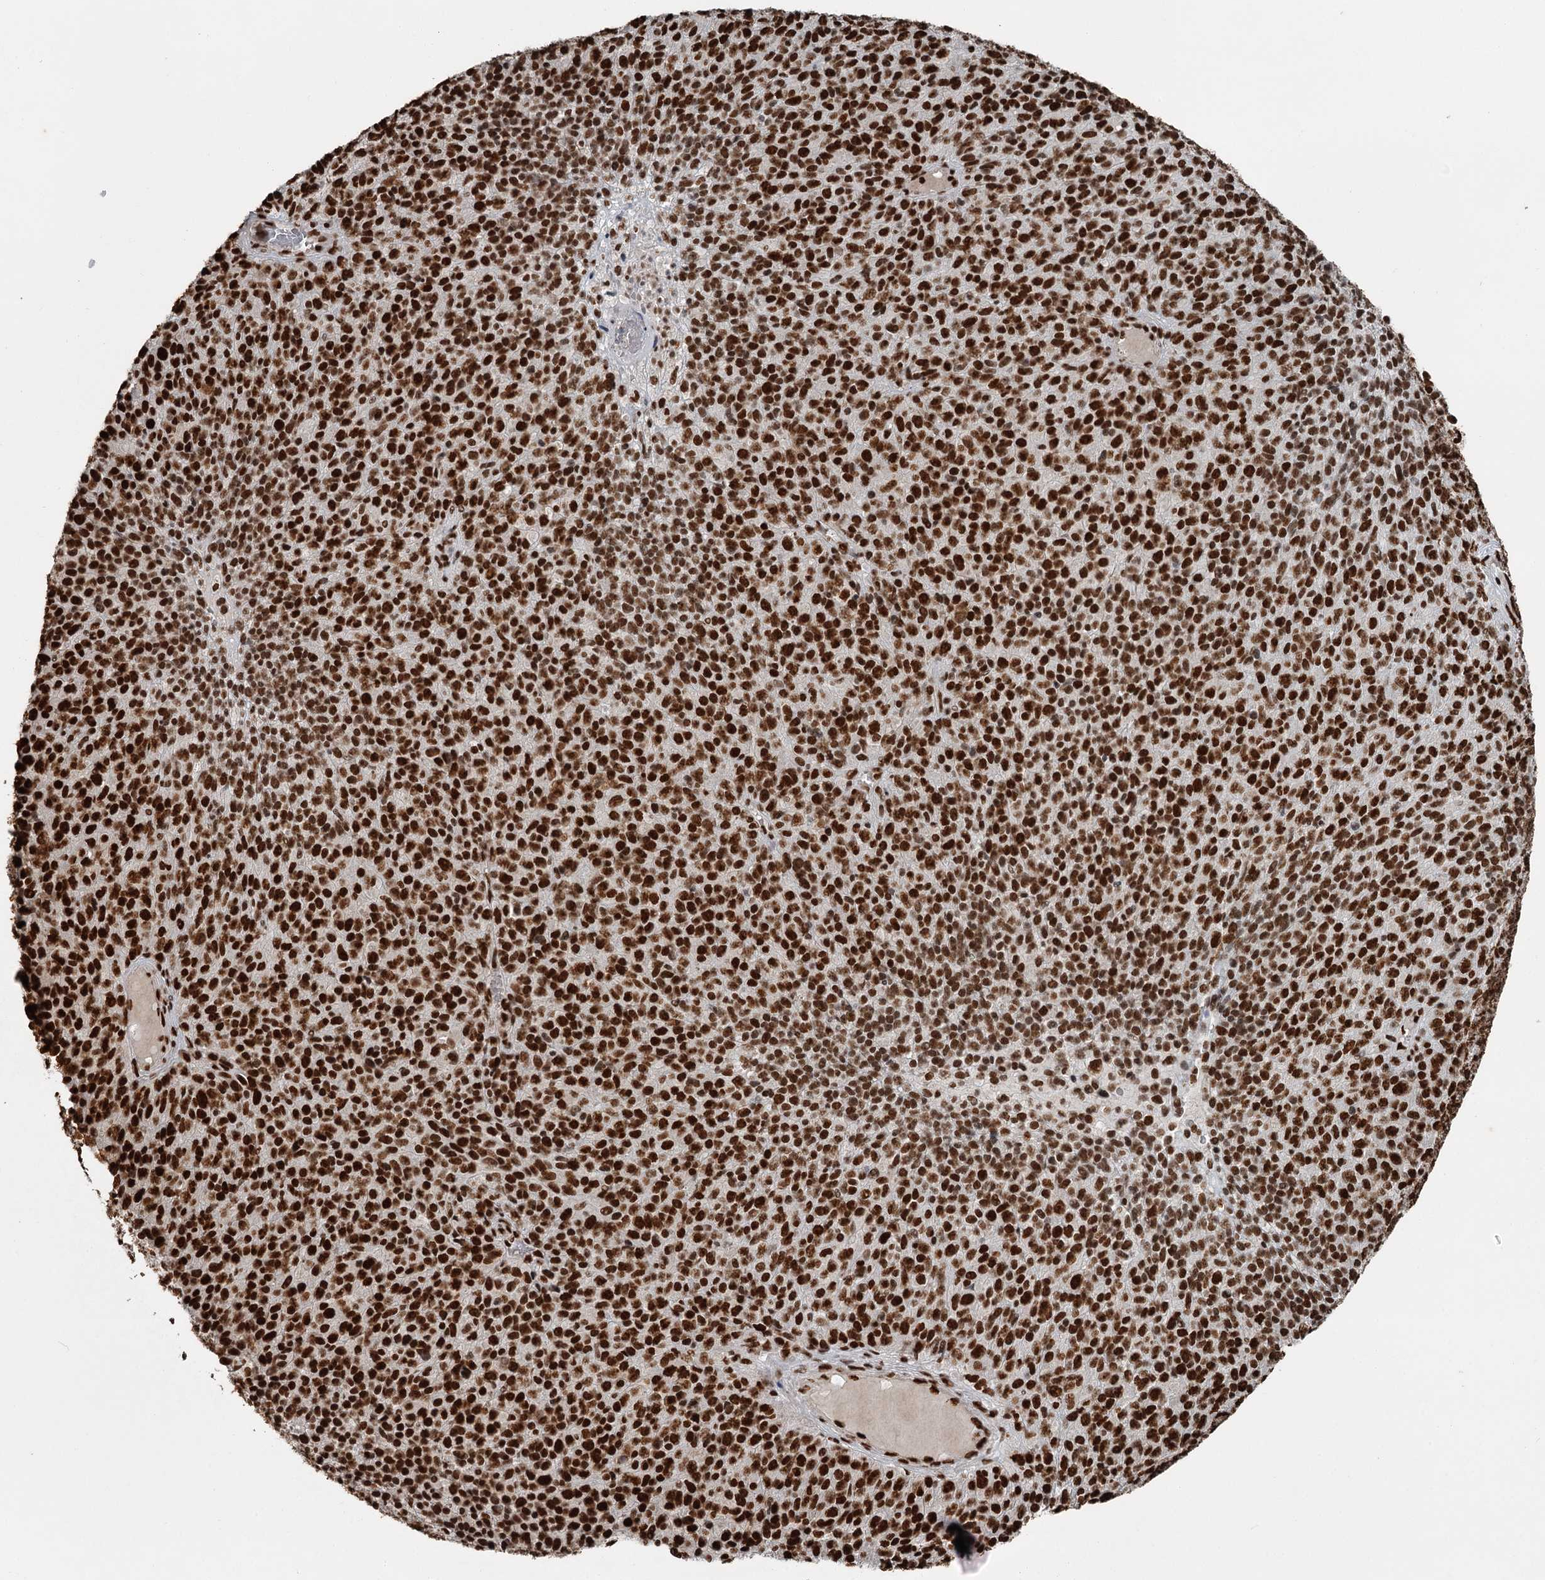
{"staining": {"intensity": "strong", "quantity": ">75%", "location": "nuclear"}, "tissue": "melanoma", "cell_type": "Tumor cells", "image_type": "cancer", "snomed": [{"axis": "morphology", "description": "Malignant melanoma, Metastatic site"}, {"axis": "topography", "description": "Brain"}], "caption": "Immunohistochemical staining of malignant melanoma (metastatic site) shows high levels of strong nuclear protein positivity in about >75% of tumor cells. The protein is stained brown, and the nuclei are stained in blue (DAB (3,3'-diaminobenzidine) IHC with brightfield microscopy, high magnification).", "gene": "RBBP7", "patient": {"sex": "female", "age": 56}}